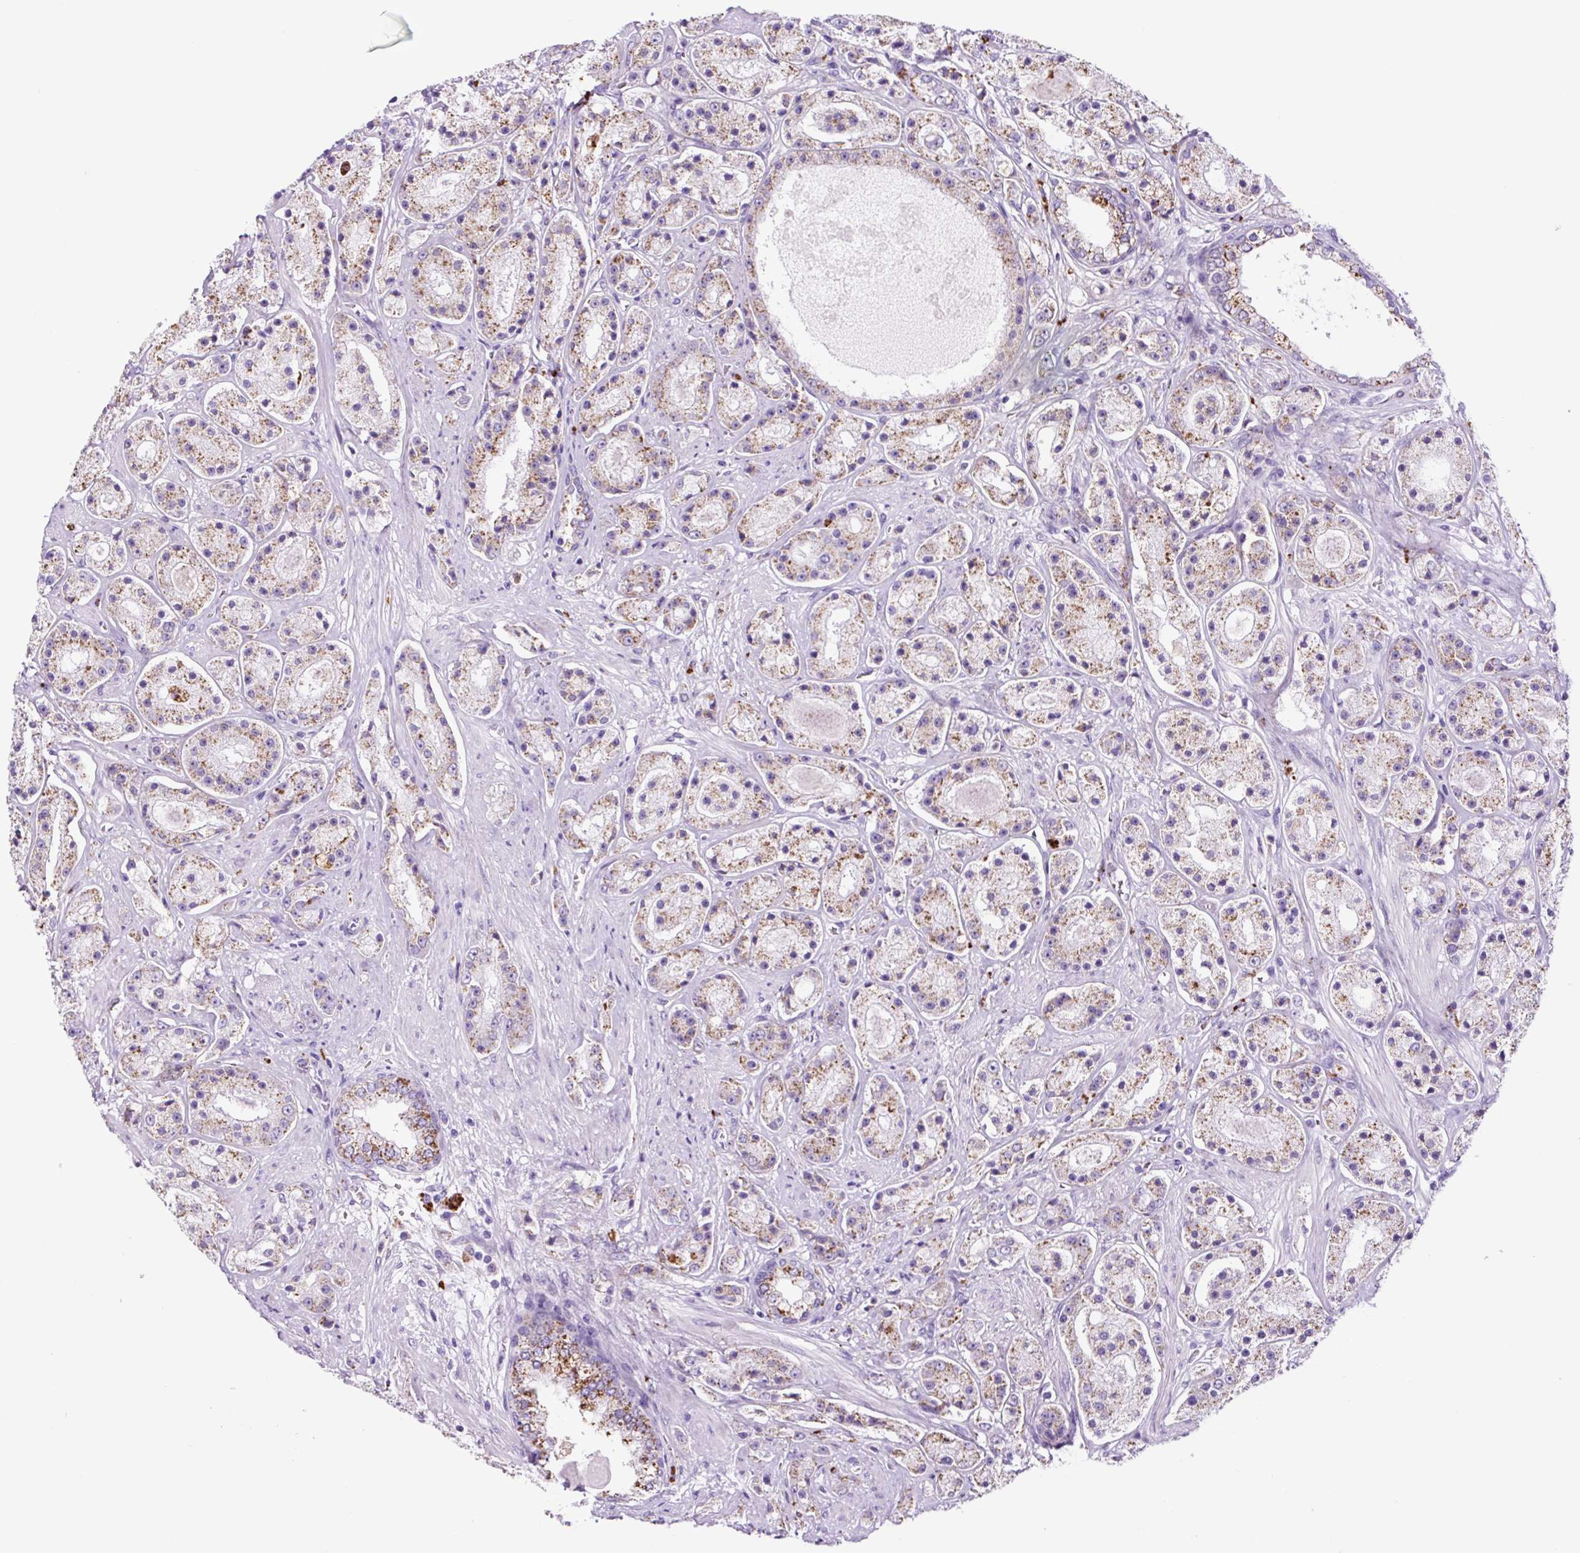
{"staining": {"intensity": "moderate", "quantity": ">75%", "location": "cytoplasmic/membranous"}, "tissue": "prostate cancer", "cell_type": "Tumor cells", "image_type": "cancer", "snomed": [{"axis": "morphology", "description": "Adenocarcinoma, High grade"}, {"axis": "topography", "description": "Prostate"}], "caption": "Human adenocarcinoma (high-grade) (prostate) stained with a protein marker shows moderate staining in tumor cells.", "gene": "LCN10", "patient": {"sex": "male", "age": 67}}